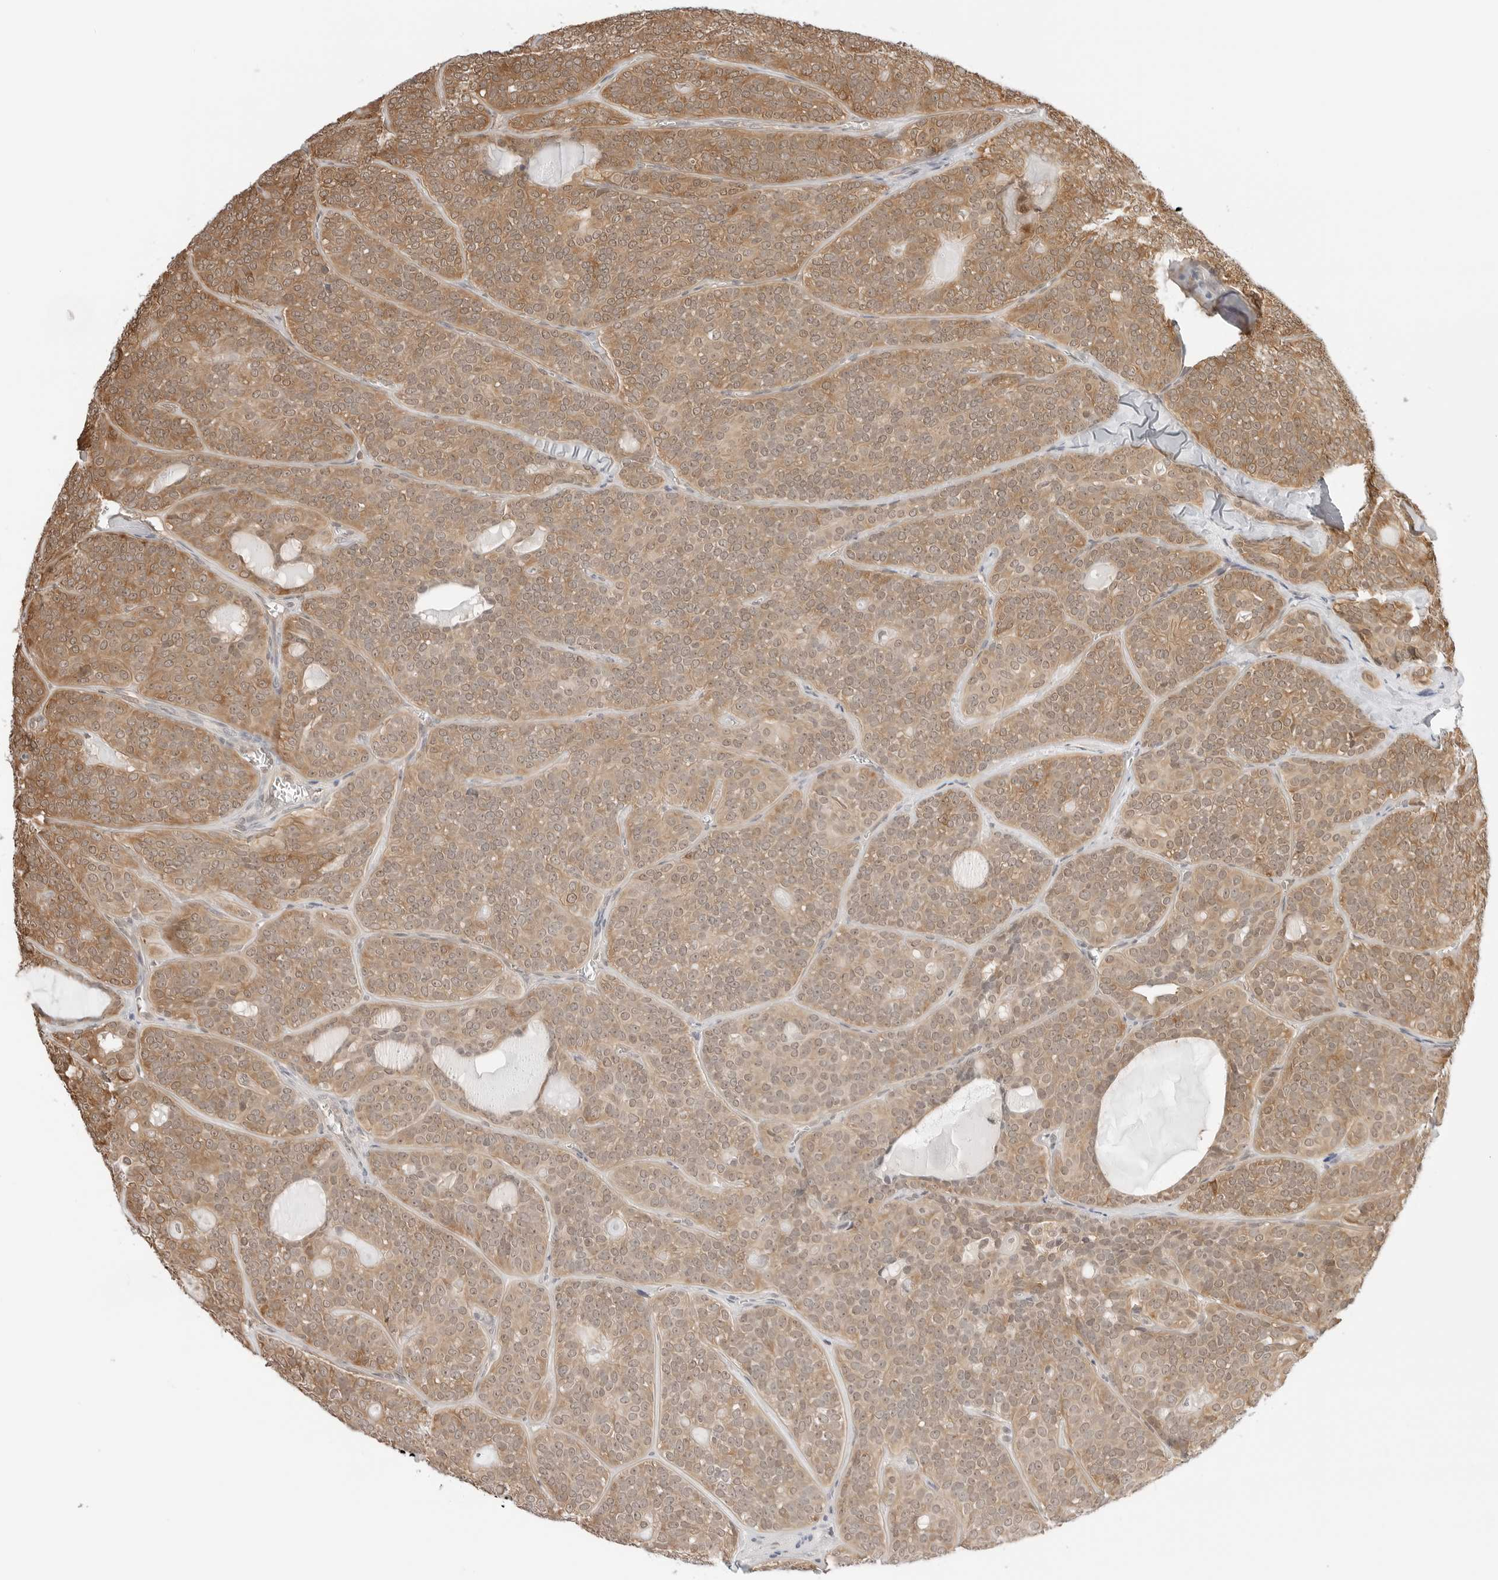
{"staining": {"intensity": "moderate", "quantity": ">75%", "location": "cytoplasmic/membranous,nuclear"}, "tissue": "head and neck cancer", "cell_type": "Tumor cells", "image_type": "cancer", "snomed": [{"axis": "morphology", "description": "Adenocarcinoma, NOS"}, {"axis": "topography", "description": "Head-Neck"}], "caption": "The histopathology image demonstrates staining of adenocarcinoma (head and neck), revealing moderate cytoplasmic/membranous and nuclear protein staining (brown color) within tumor cells. The protein is stained brown, and the nuclei are stained in blue (DAB (3,3'-diaminobenzidine) IHC with brightfield microscopy, high magnification).", "gene": "NUDC", "patient": {"sex": "male", "age": 66}}